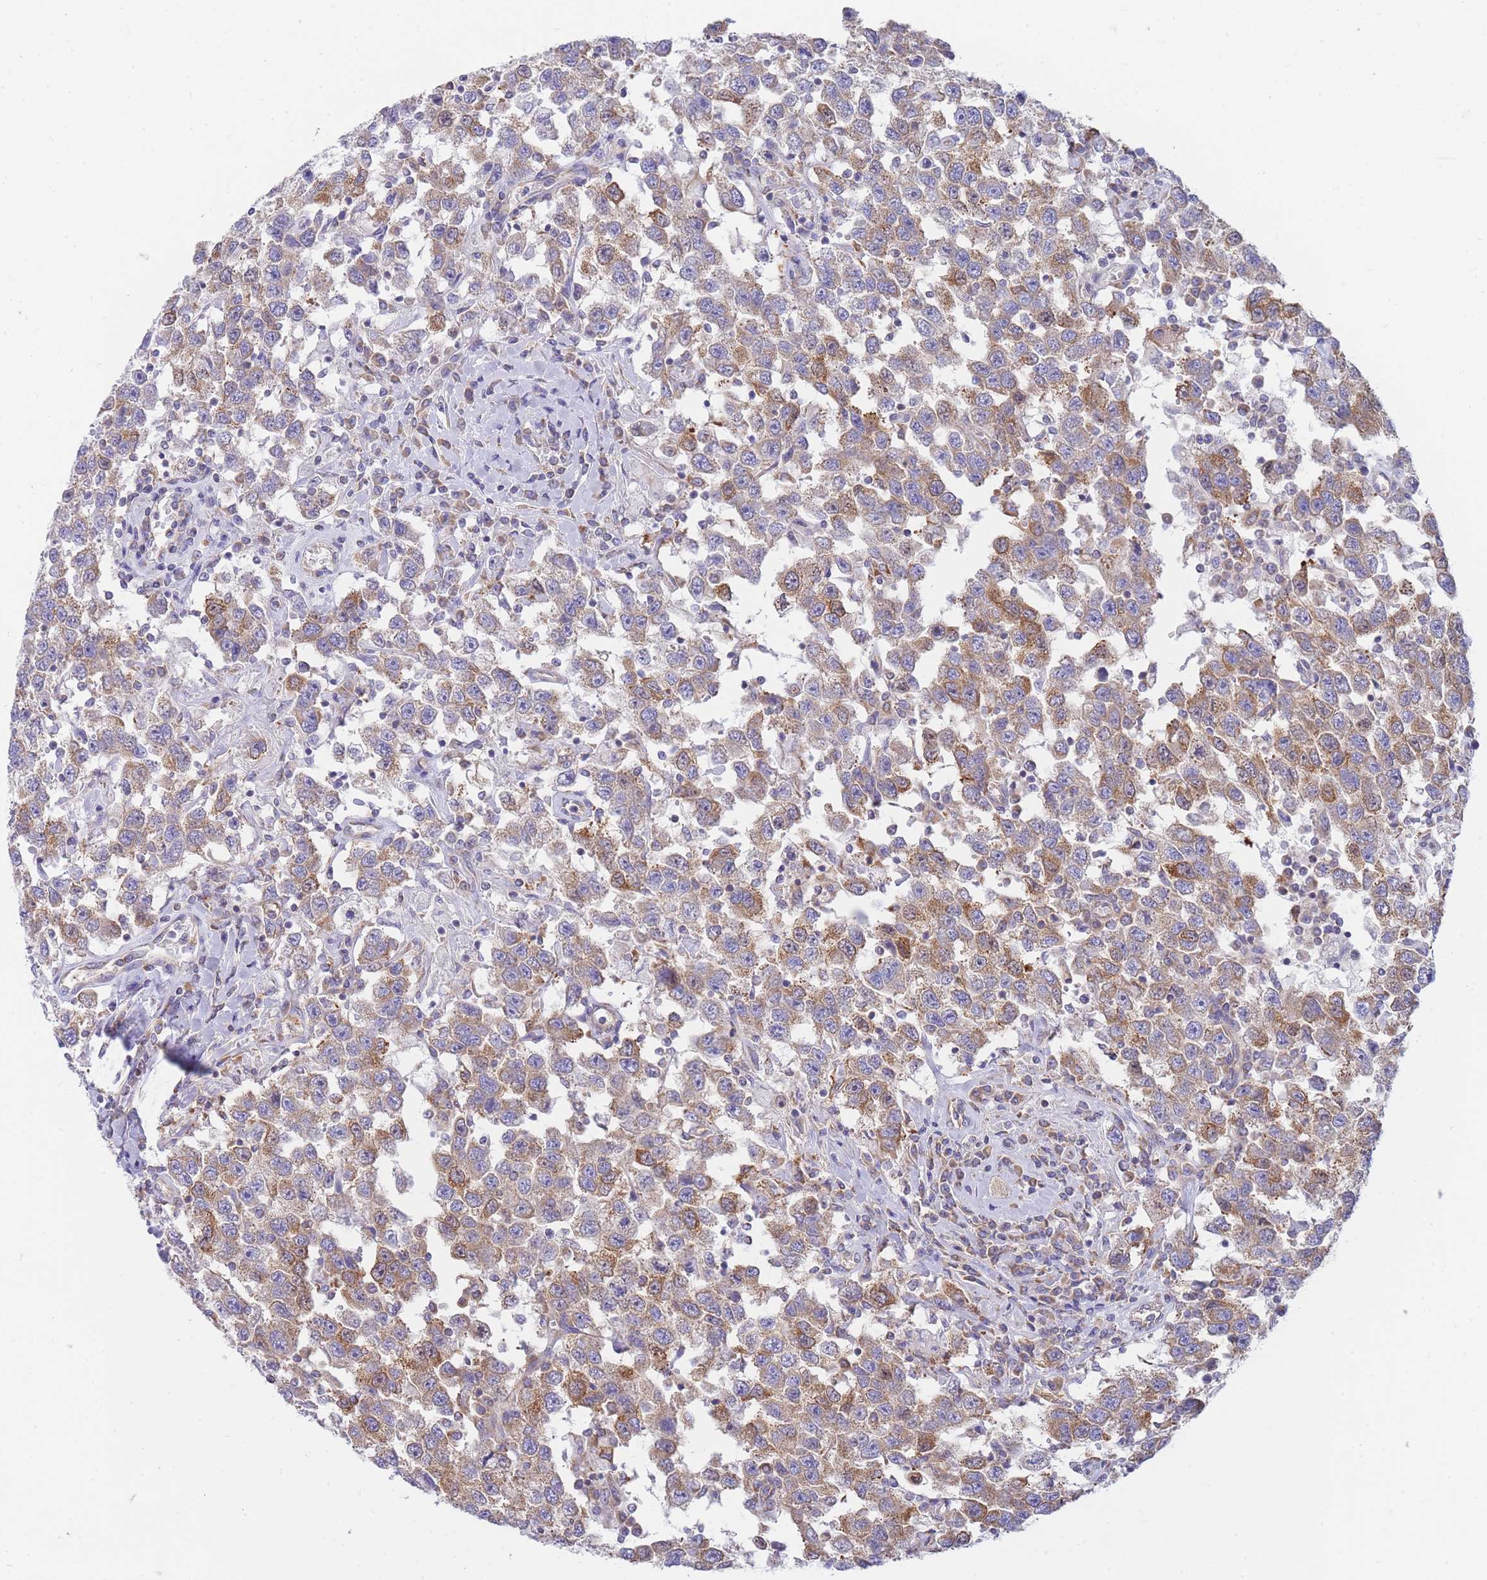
{"staining": {"intensity": "moderate", "quantity": "25%-75%", "location": "cytoplasmic/membranous"}, "tissue": "testis cancer", "cell_type": "Tumor cells", "image_type": "cancer", "snomed": [{"axis": "morphology", "description": "Seminoma, NOS"}, {"axis": "topography", "description": "Testis"}], "caption": "Testis cancer stained with immunohistochemistry (IHC) displays moderate cytoplasmic/membranous staining in about 25%-75% of tumor cells. Immunohistochemistry (ihc) stains the protein in brown and the nuclei are stained blue.", "gene": "SH2B2", "patient": {"sex": "male", "age": 41}}